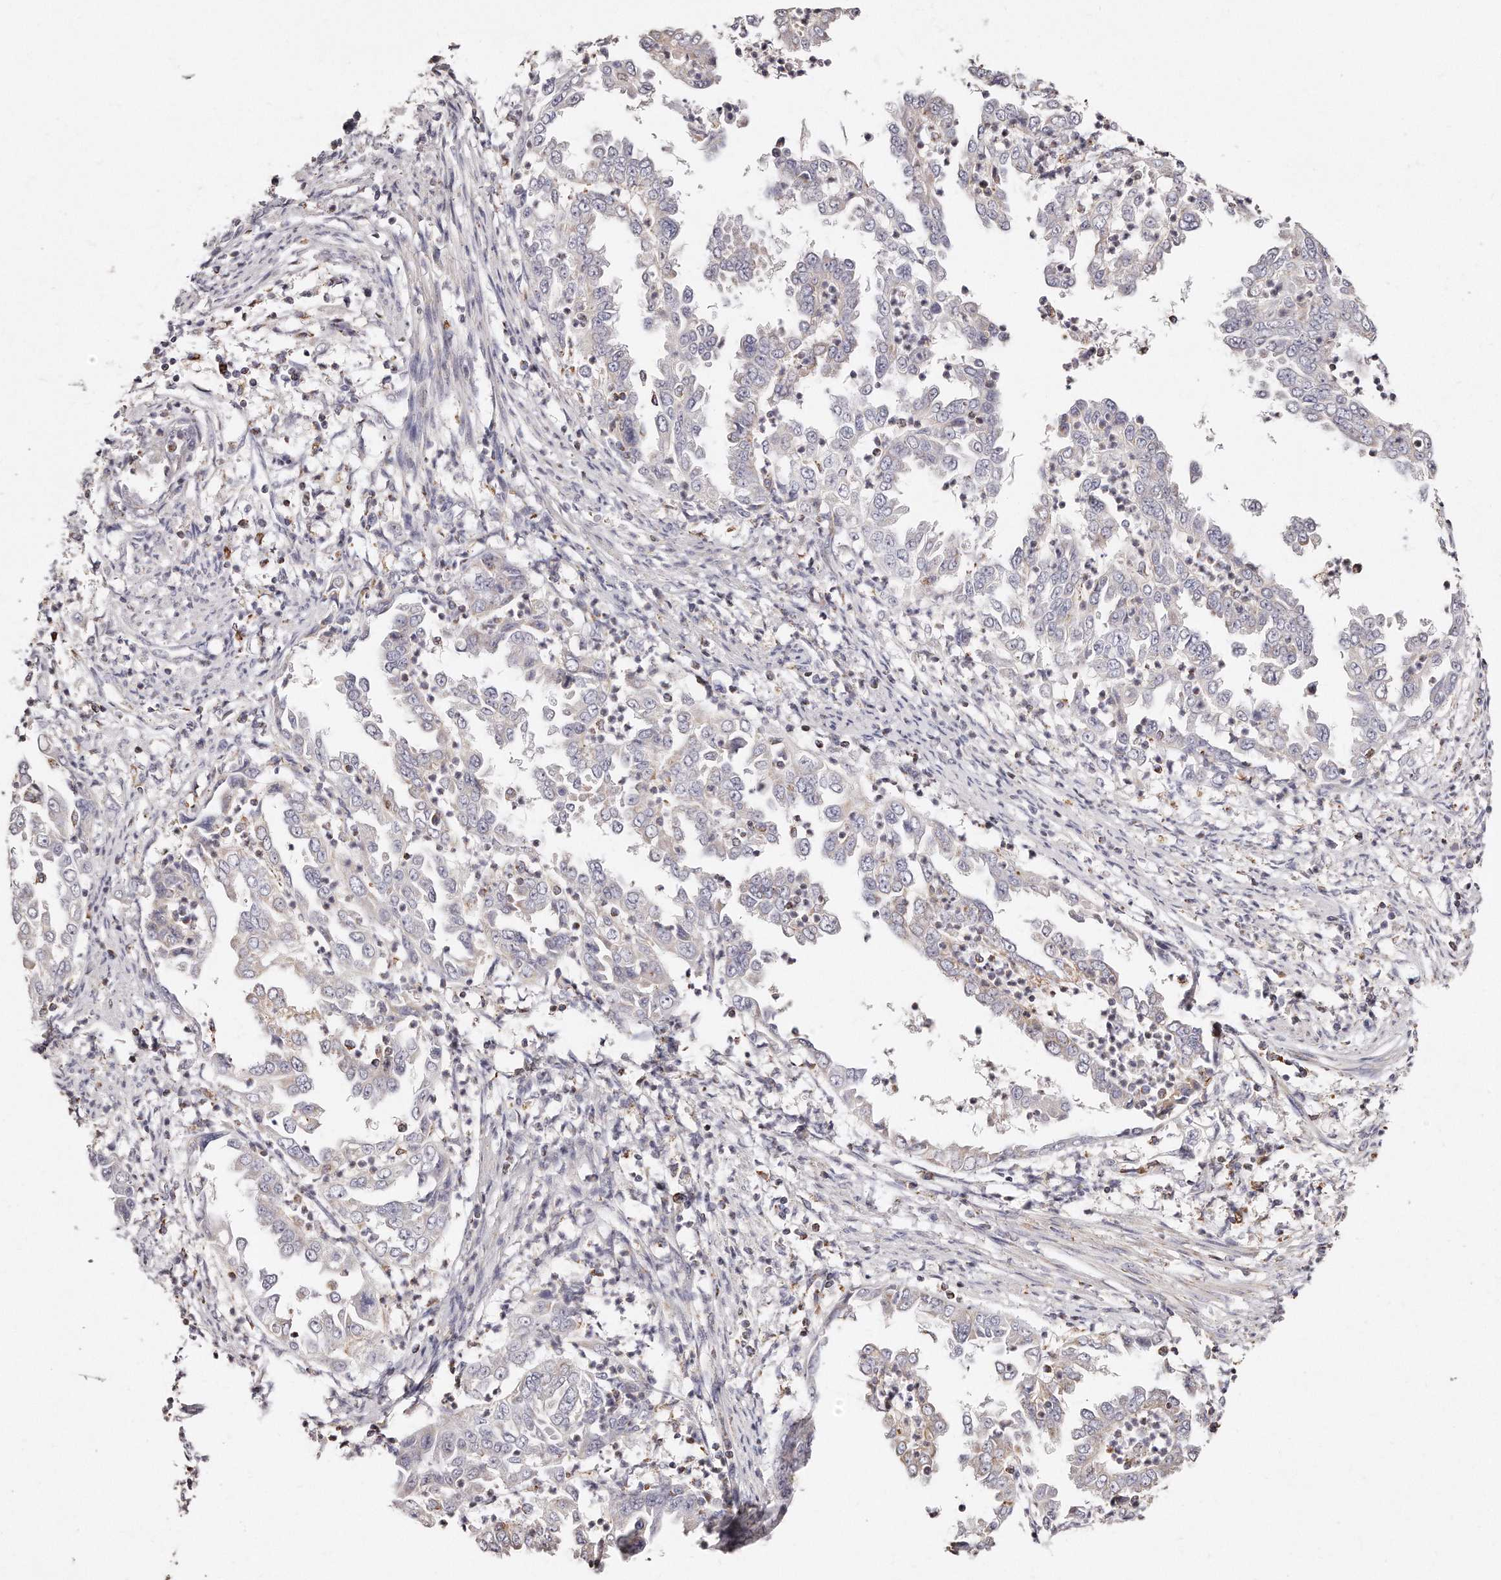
{"staining": {"intensity": "weak", "quantity": "25%-75%", "location": "cytoplasmic/membranous"}, "tissue": "endometrial cancer", "cell_type": "Tumor cells", "image_type": "cancer", "snomed": [{"axis": "morphology", "description": "Adenocarcinoma, NOS"}, {"axis": "topography", "description": "Endometrium"}], "caption": "Protein staining of adenocarcinoma (endometrial) tissue displays weak cytoplasmic/membranous expression in about 25%-75% of tumor cells. The protein is shown in brown color, while the nuclei are stained blue.", "gene": "RTKN", "patient": {"sex": "female", "age": 85}}